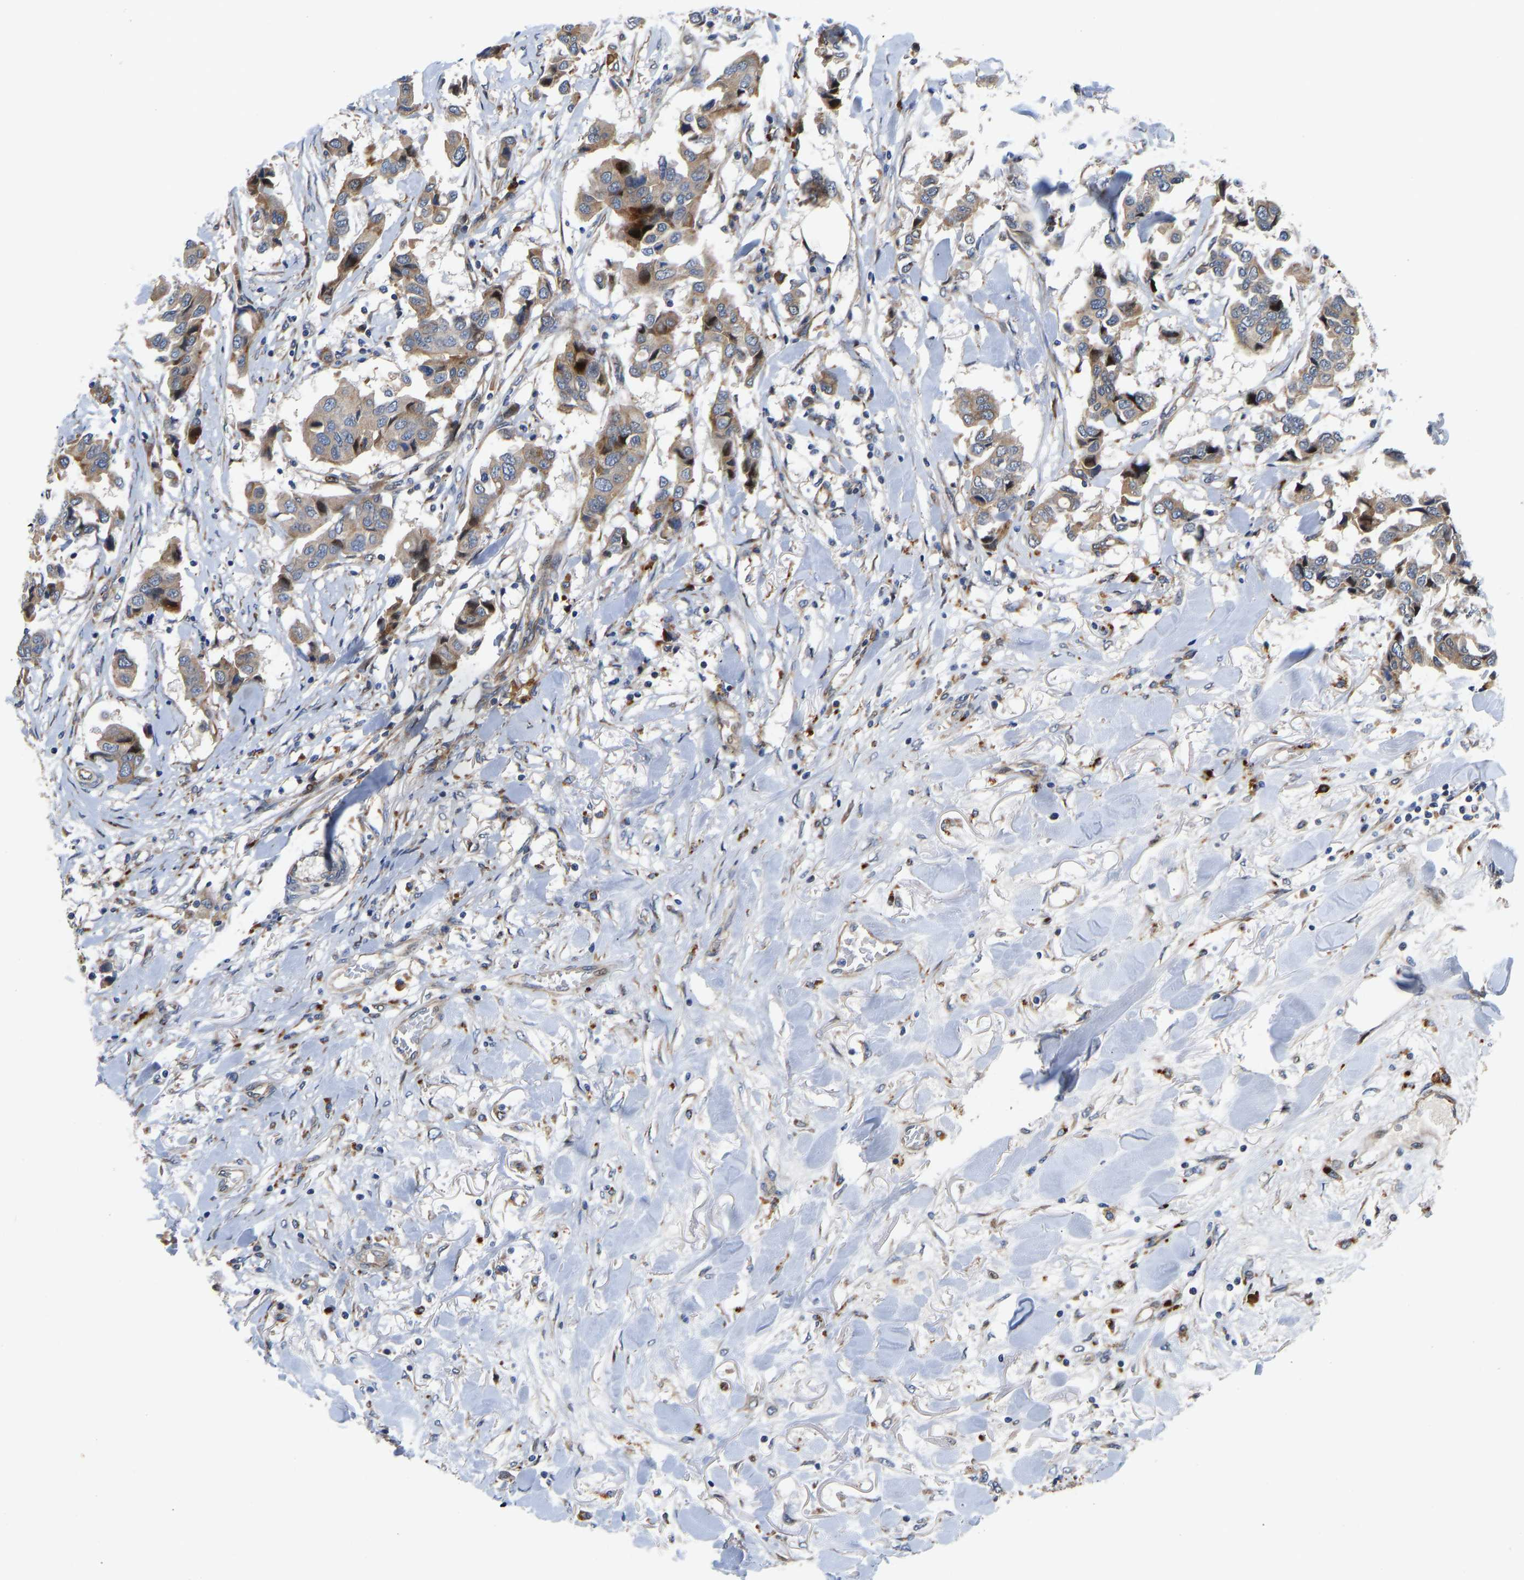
{"staining": {"intensity": "moderate", "quantity": ">75%", "location": "cytoplasmic/membranous"}, "tissue": "breast cancer", "cell_type": "Tumor cells", "image_type": "cancer", "snomed": [{"axis": "morphology", "description": "Duct carcinoma"}, {"axis": "topography", "description": "Breast"}], "caption": "Human breast cancer (invasive ductal carcinoma) stained for a protein (brown) shows moderate cytoplasmic/membranous positive positivity in approximately >75% of tumor cells.", "gene": "TMEM38B", "patient": {"sex": "female", "age": 80}}